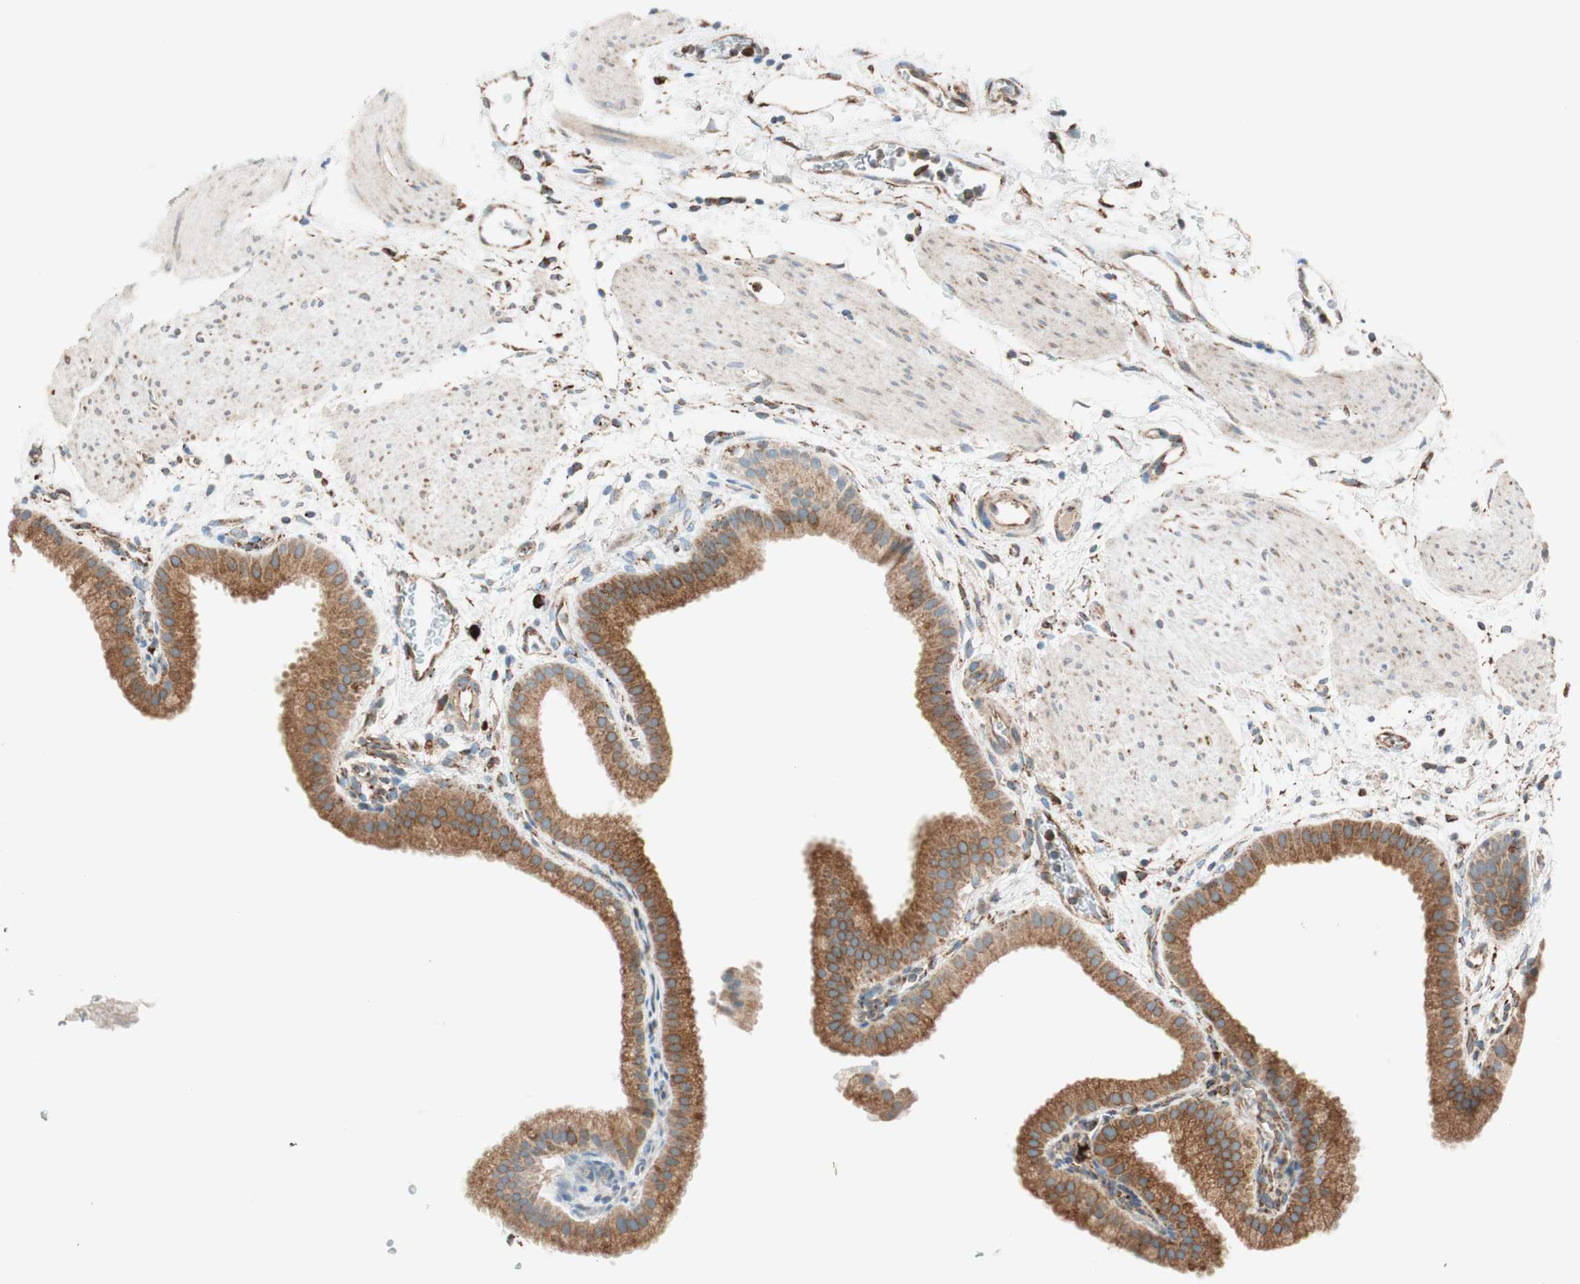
{"staining": {"intensity": "strong", "quantity": ">75%", "location": "cytoplasmic/membranous"}, "tissue": "gallbladder", "cell_type": "Glandular cells", "image_type": "normal", "snomed": [{"axis": "morphology", "description": "Normal tissue, NOS"}, {"axis": "topography", "description": "Gallbladder"}], "caption": "This is a photomicrograph of IHC staining of normal gallbladder, which shows strong staining in the cytoplasmic/membranous of glandular cells.", "gene": "PRKCSH", "patient": {"sex": "female", "age": 64}}